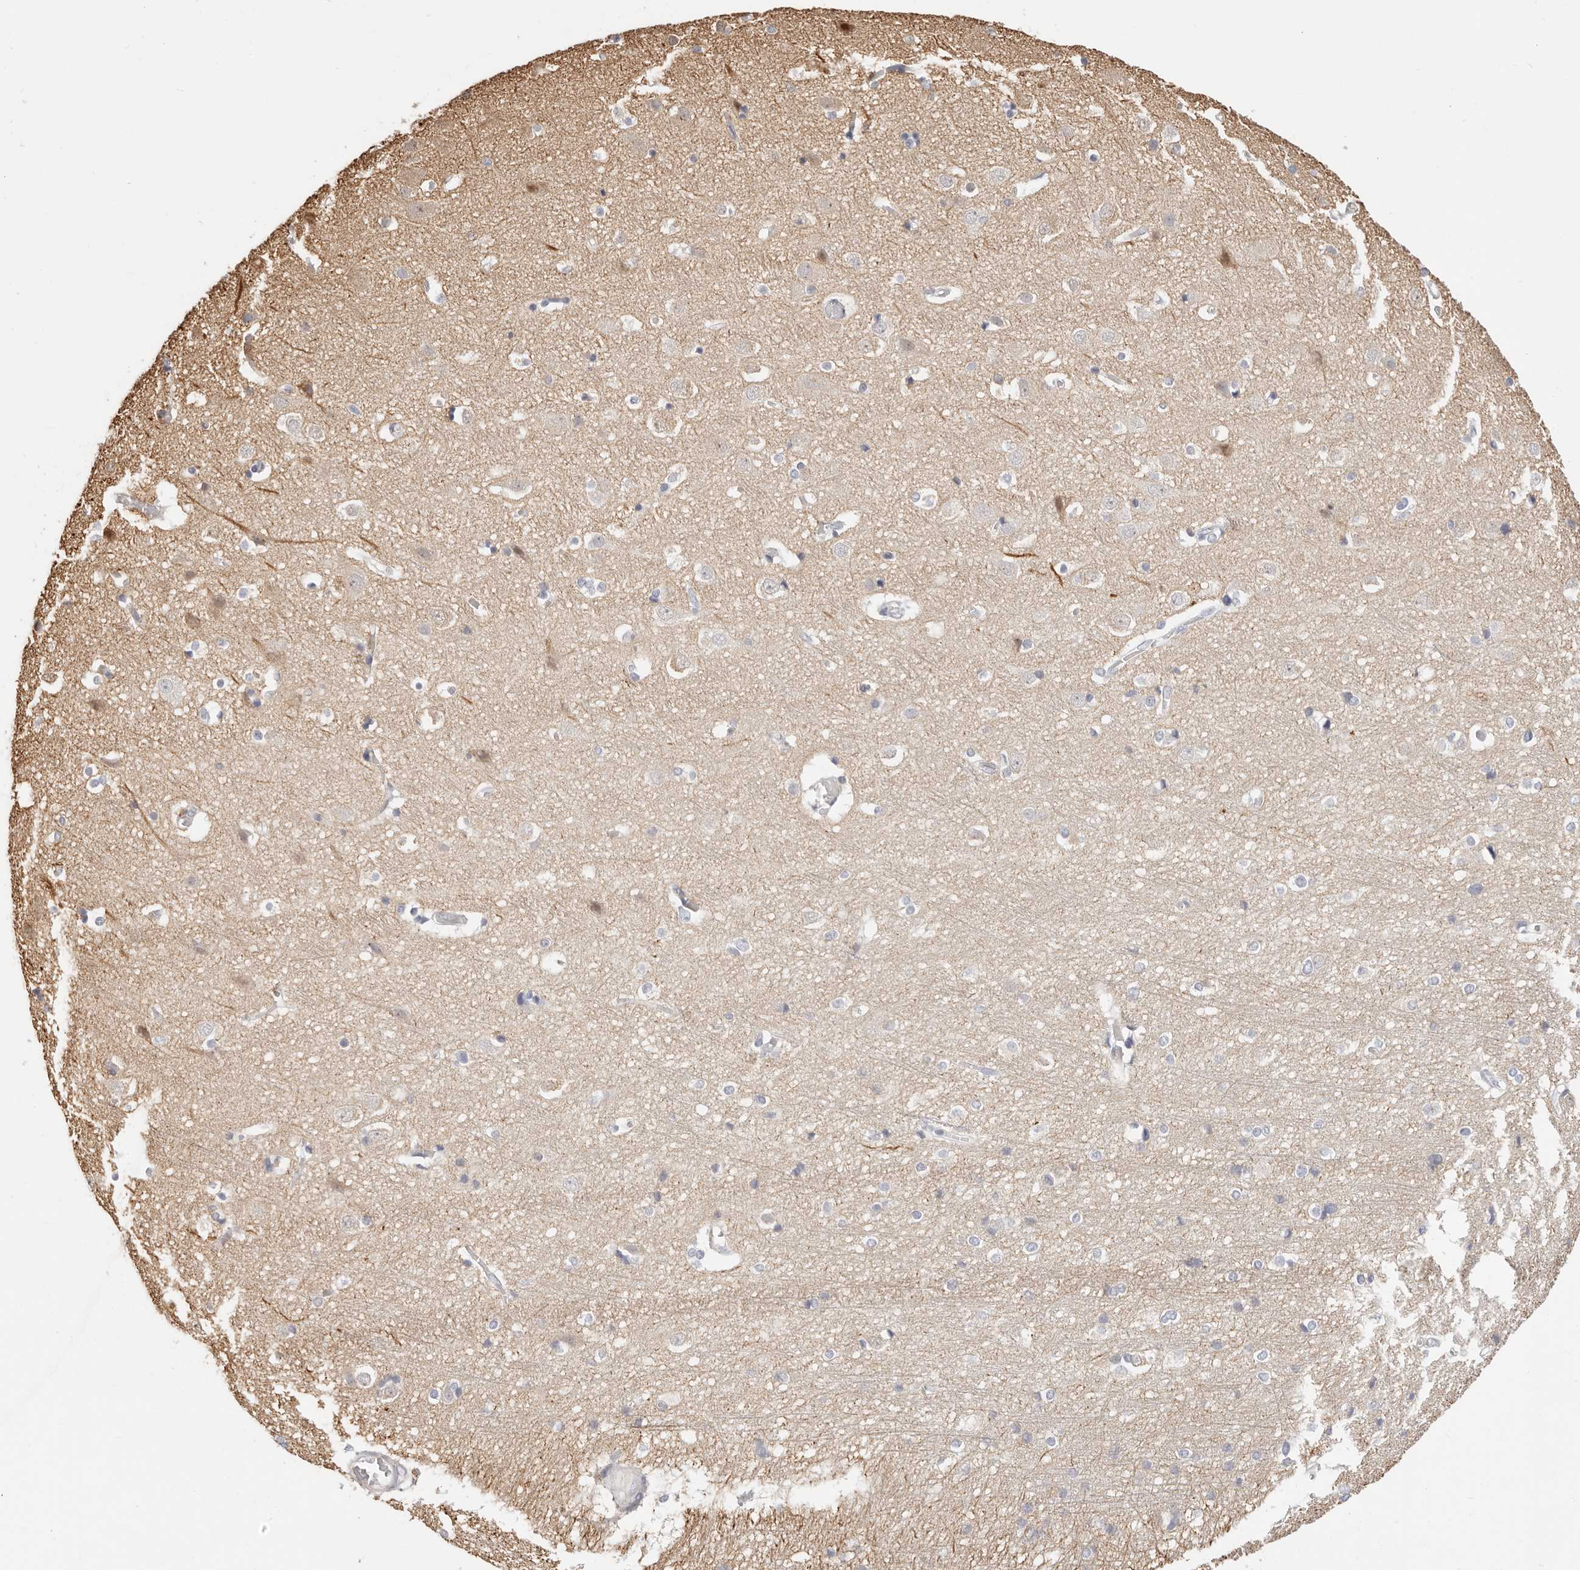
{"staining": {"intensity": "negative", "quantity": "none", "location": "none"}, "tissue": "cerebral cortex", "cell_type": "Endothelial cells", "image_type": "normal", "snomed": [{"axis": "morphology", "description": "Normal tissue, NOS"}, {"axis": "topography", "description": "Cerebral cortex"}], "caption": "Immunohistochemical staining of normal human cerebral cortex demonstrates no significant positivity in endothelial cells.", "gene": "DTNBP1", "patient": {"sex": "male", "age": 54}}